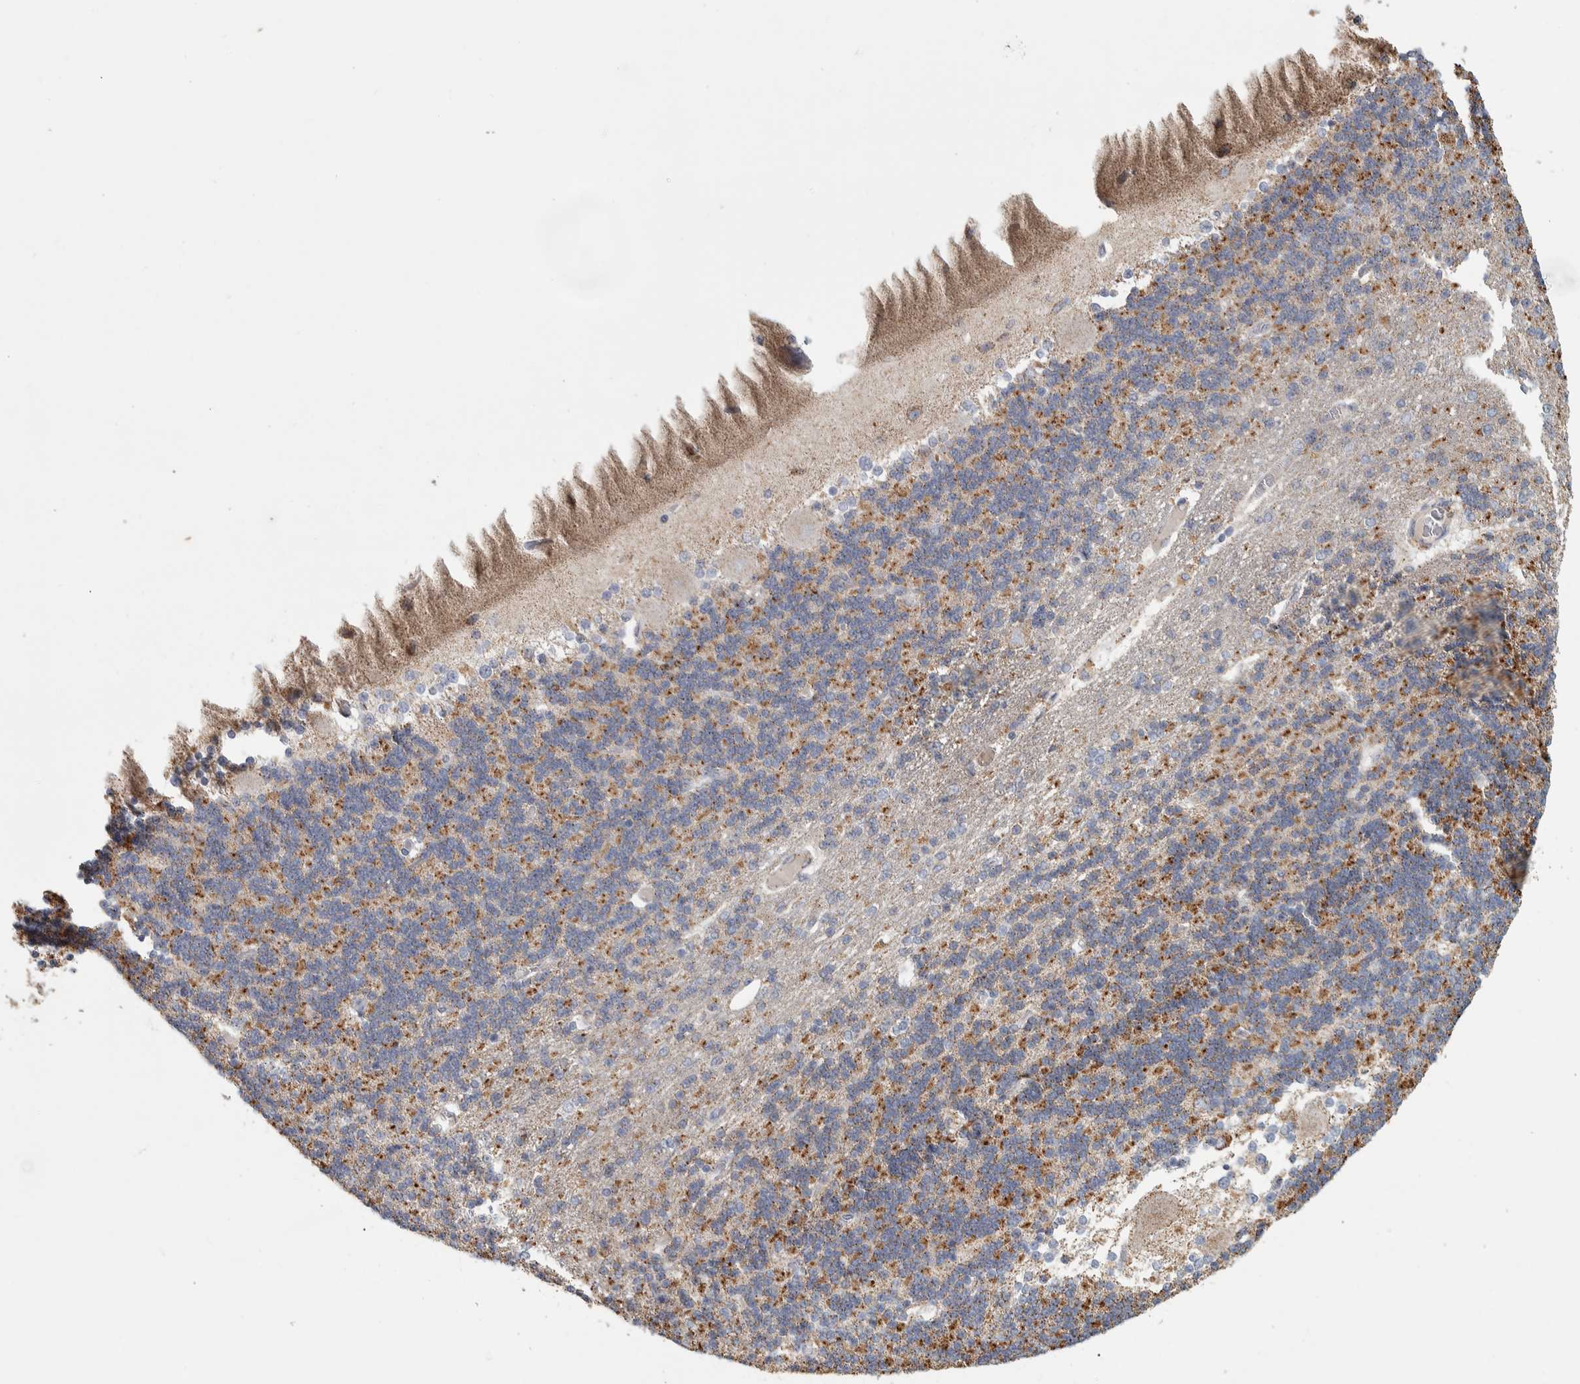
{"staining": {"intensity": "moderate", "quantity": ">75%", "location": "cytoplasmic/membranous"}, "tissue": "cerebellum", "cell_type": "Cells in granular layer", "image_type": "normal", "snomed": [{"axis": "morphology", "description": "Normal tissue, NOS"}, {"axis": "topography", "description": "Cerebellum"}], "caption": "This is an image of immunohistochemistry staining of benign cerebellum, which shows moderate positivity in the cytoplasmic/membranous of cells in granular layer.", "gene": "FAM78A", "patient": {"sex": "female", "age": 54}}